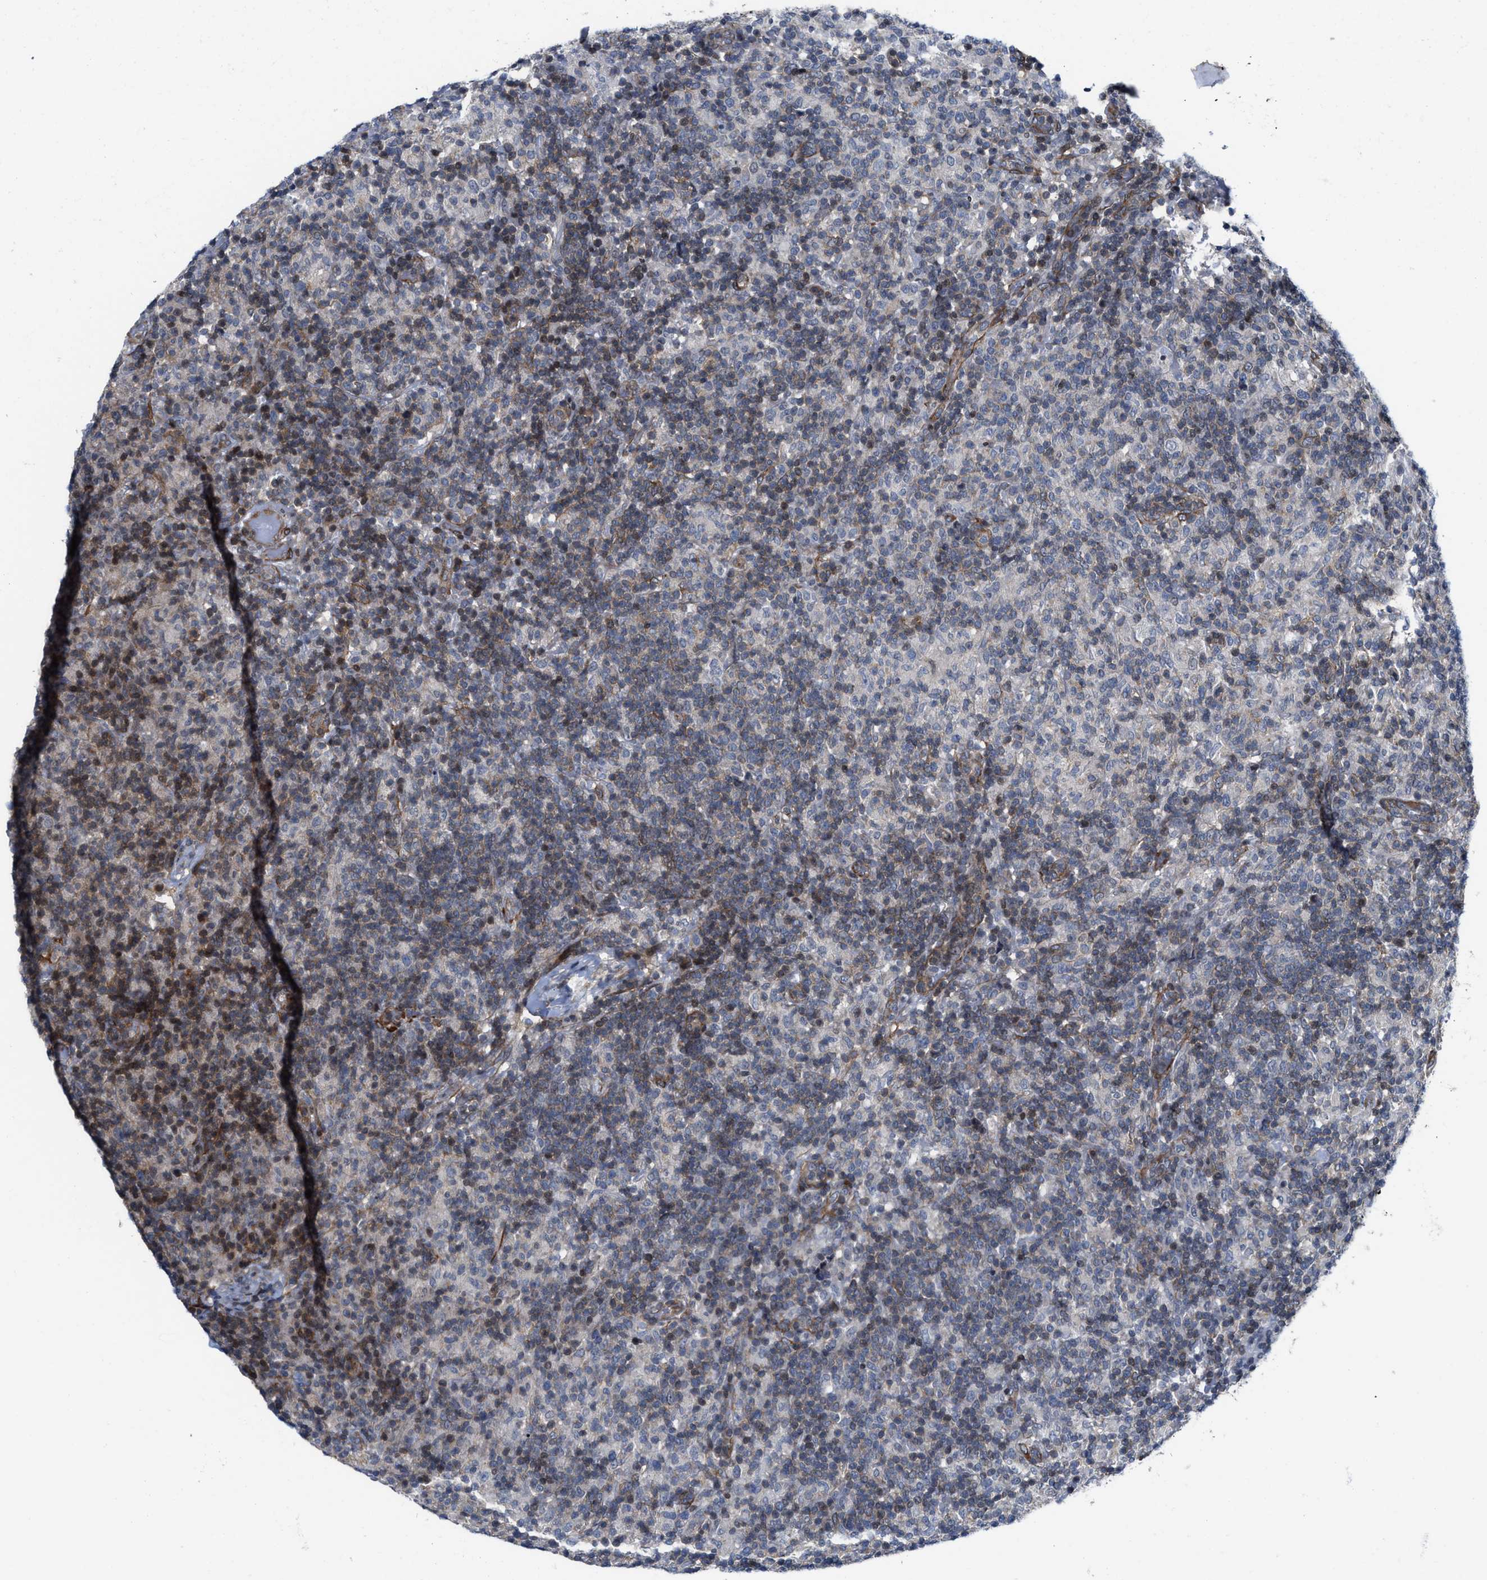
{"staining": {"intensity": "negative", "quantity": "none", "location": "none"}, "tissue": "lymphoma", "cell_type": "Tumor cells", "image_type": "cancer", "snomed": [{"axis": "morphology", "description": "Hodgkin's disease, NOS"}, {"axis": "topography", "description": "Lymph node"}], "caption": "Immunohistochemistry photomicrograph of Hodgkin's disease stained for a protein (brown), which displays no positivity in tumor cells. (DAB (3,3'-diaminobenzidine) immunohistochemistry, high magnification).", "gene": "TGFB1I1", "patient": {"sex": "male", "age": 70}}